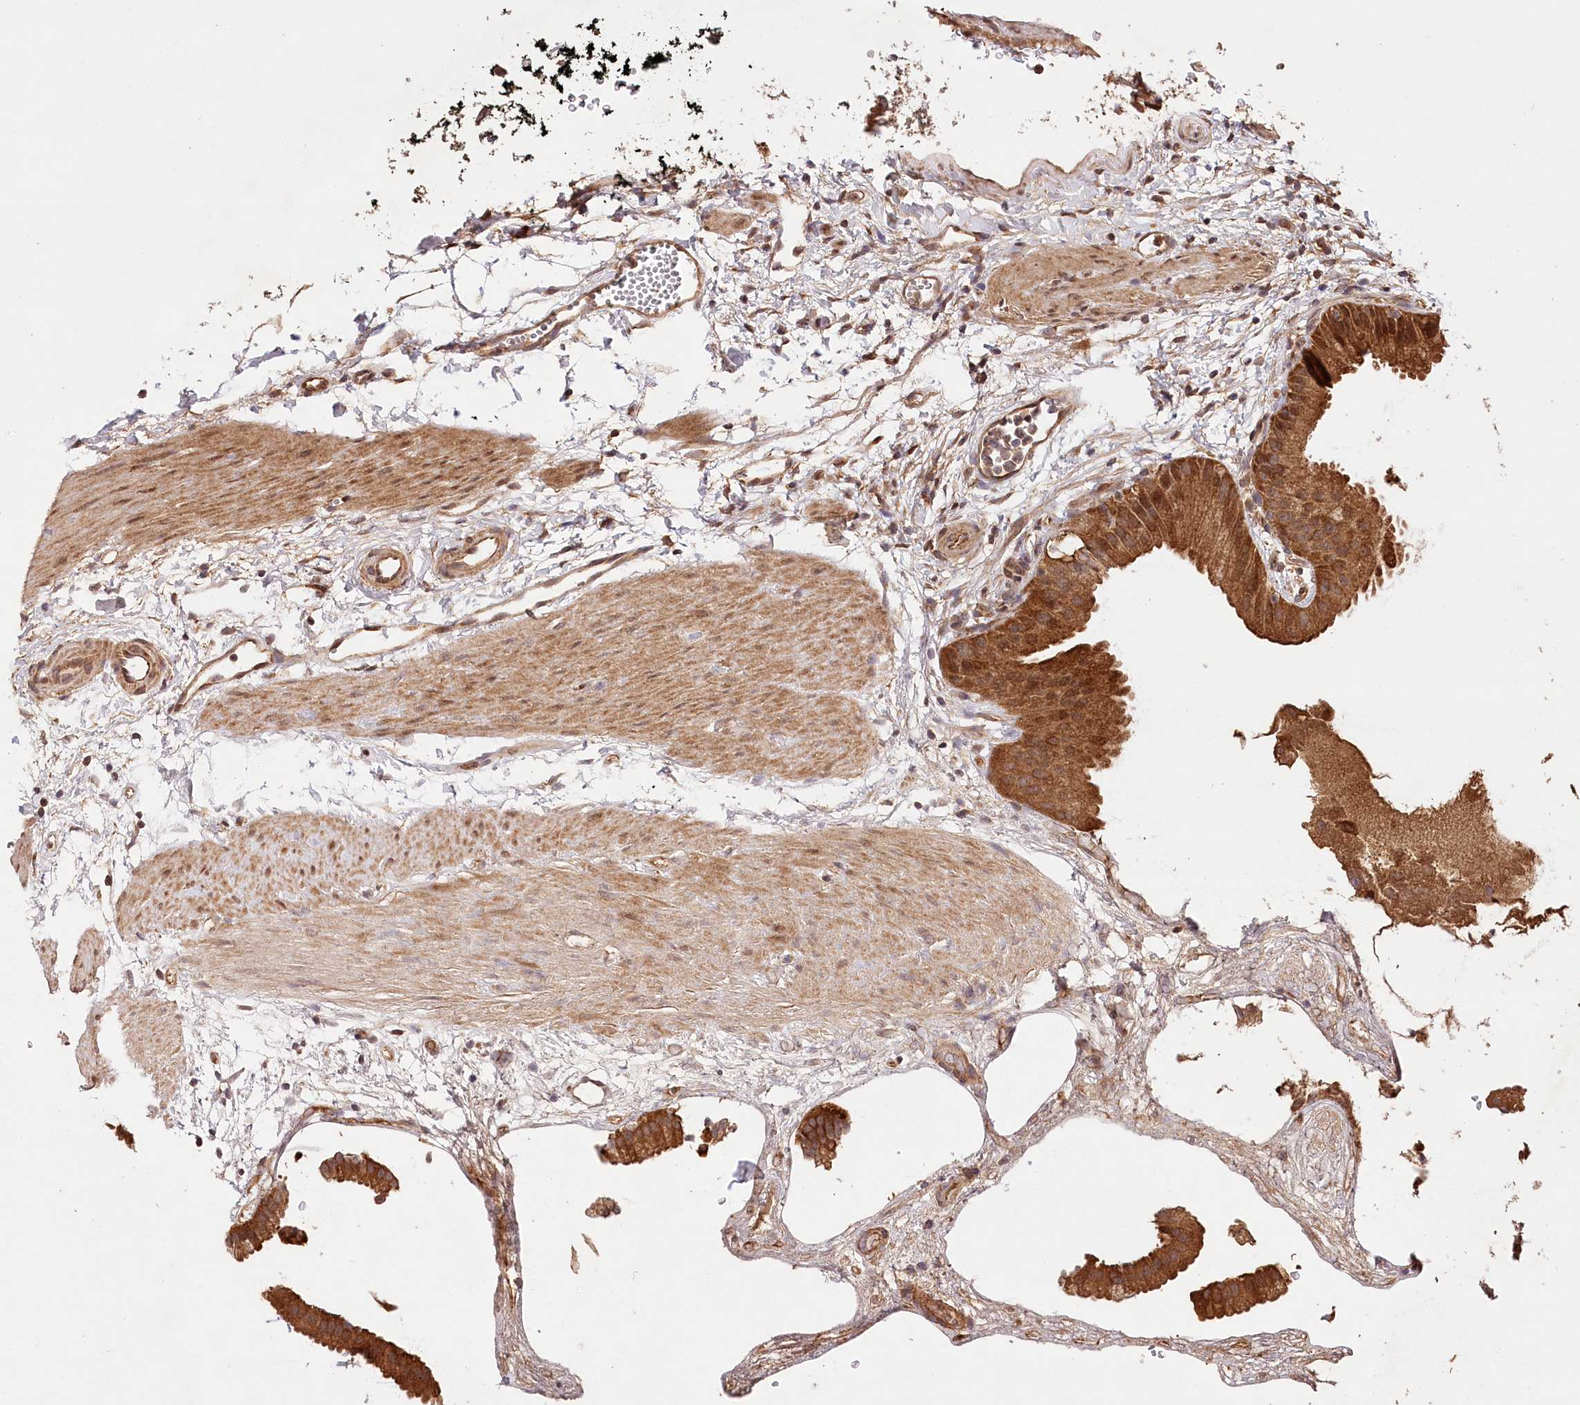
{"staining": {"intensity": "strong", "quantity": ">75%", "location": "cytoplasmic/membranous"}, "tissue": "gallbladder", "cell_type": "Glandular cells", "image_type": "normal", "snomed": [{"axis": "morphology", "description": "Normal tissue, NOS"}, {"axis": "topography", "description": "Gallbladder"}], "caption": "Protein analysis of unremarkable gallbladder reveals strong cytoplasmic/membranous staining in approximately >75% of glandular cells. (Brightfield microscopy of DAB IHC at high magnification).", "gene": "LSS", "patient": {"sex": "female", "age": 64}}